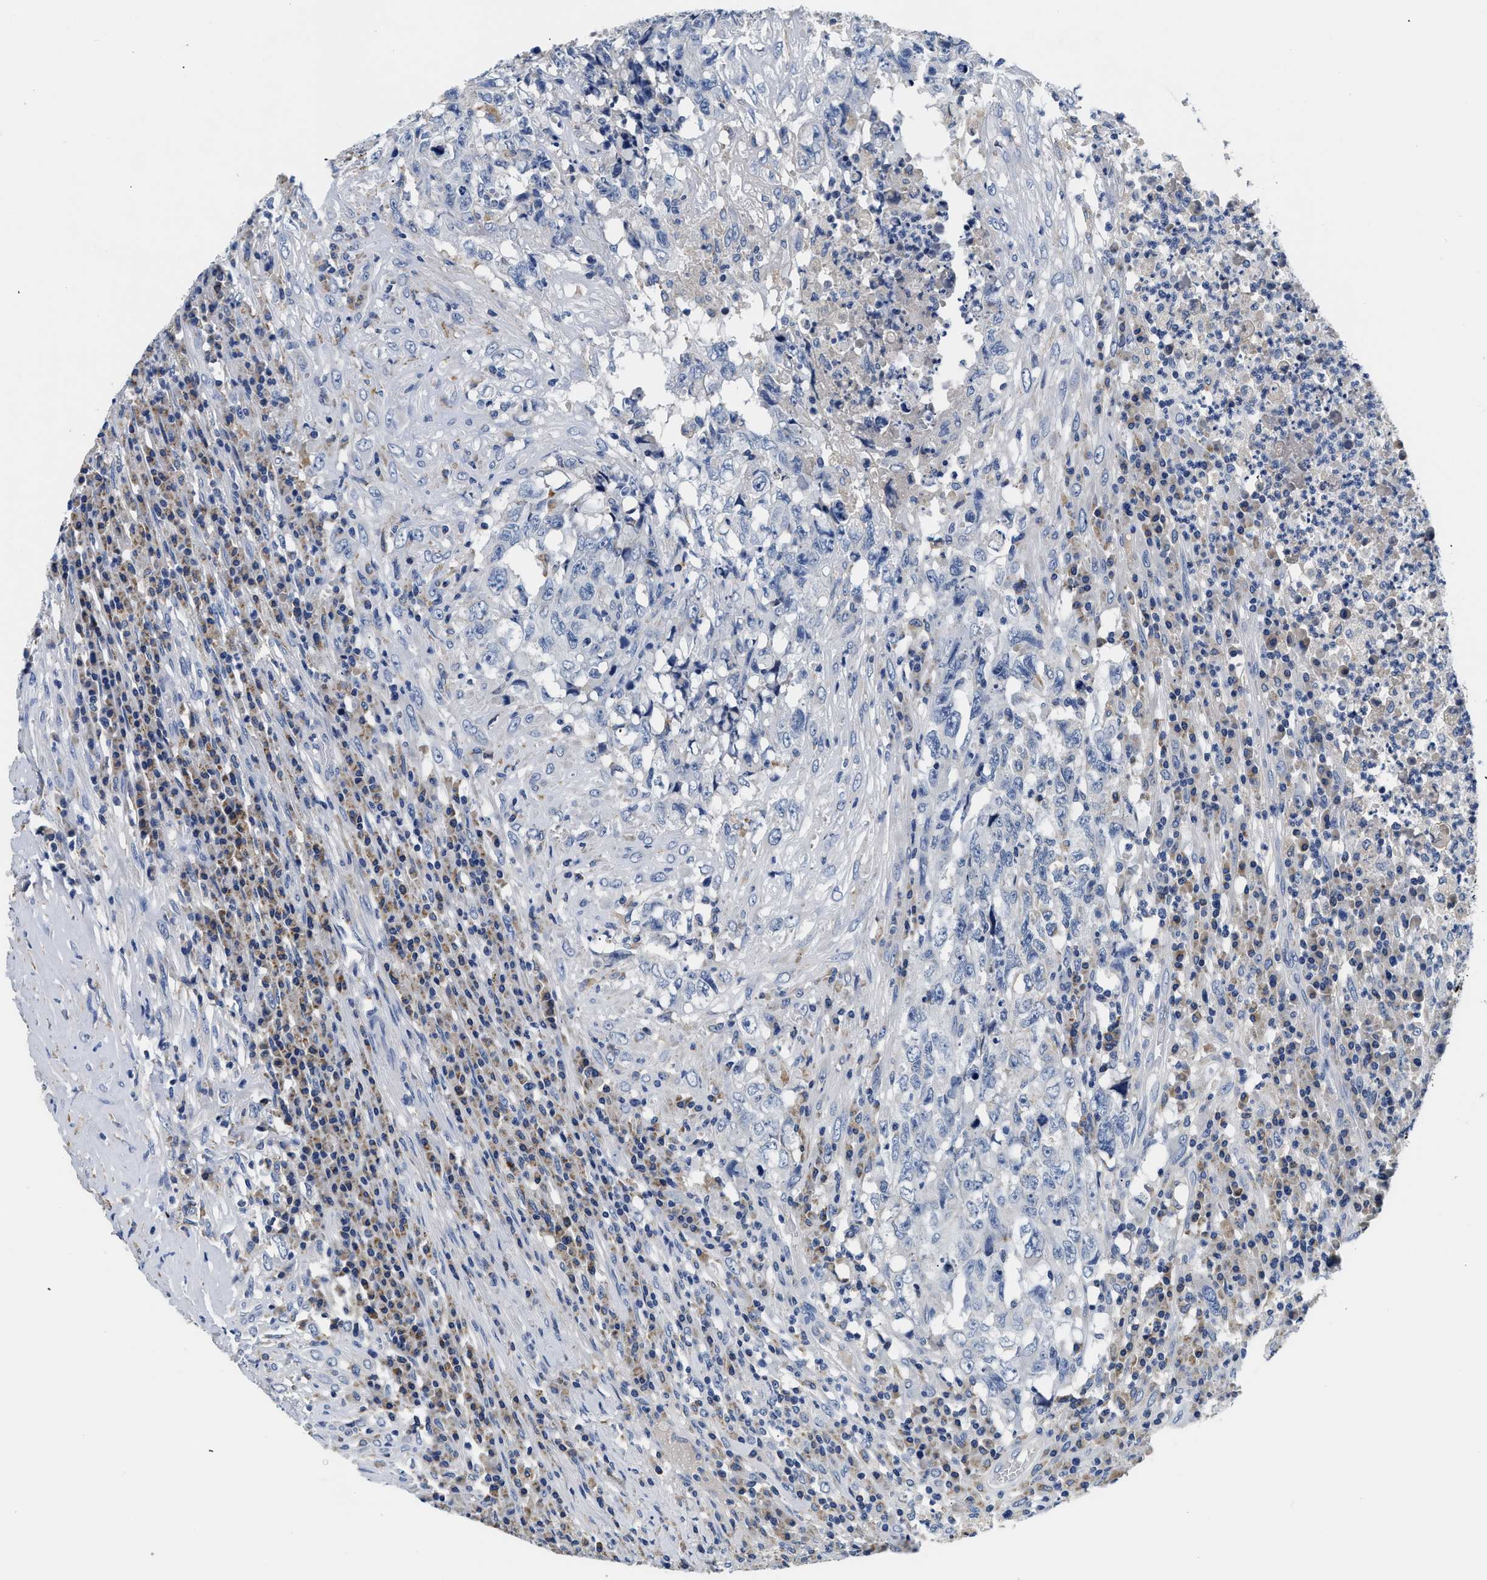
{"staining": {"intensity": "negative", "quantity": "none", "location": "none"}, "tissue": "testis cancer", "cell_type": "Tumor cells", "image_type": "cancer", "snomed": [{"axis": "morphology", "description": "Necrosis, NOS"}, {"axis": "morphology", "description": "Carcinoma, Embryonal, NOS"}, {"axis": "topography", "description": "Testis"}], "caption": "Image shows no protein positivity in tumor cells of testis cancer tissue. (Stains: DAB immunohistochemistry with hematoxylin counter stain, Microscopy: brightfield microscopy at high magnification).", "gene": "PCK2", "patient": {"sex": "male", "age": 19}}